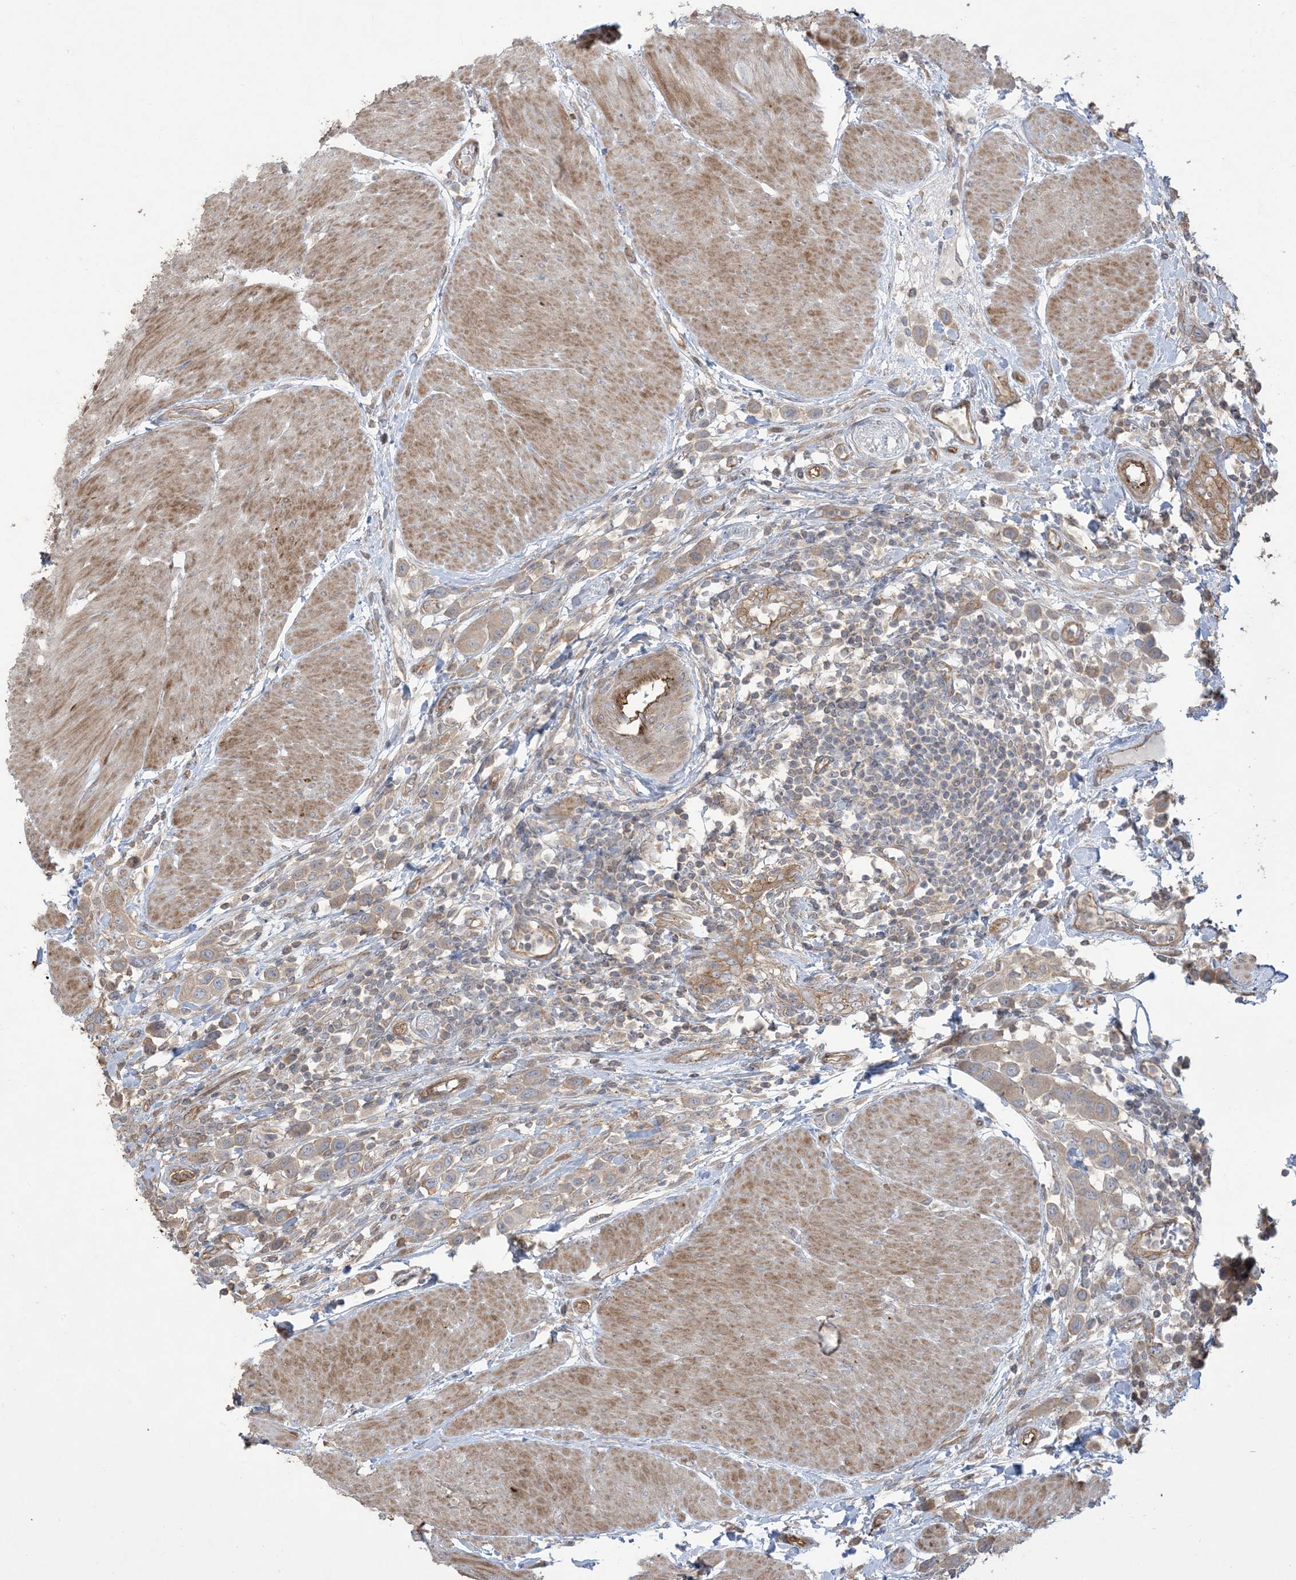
{"staining": {"intensity": "weak", "quantity": "25%-75%", "location": "cytoplasmic/membranous"}, "tissue": "urothelial cancer", "cell_type": "Tumor cells", "image_type": "cancer", "snomed": [{"axis": "morphology", "description": "Urothelial carcinoma, High grade"}, {"axis": "topography", "description": "Urinary bladder"}], "caption": "IHC (DAB) staining of human urothelial carcinoma (high-grade) exhibits weak cytoplasmic/membranous protein staining in about 25%-75% of tumor cells. Immunohistochemistry stains the protein of interest in brown and the nuclei are stained blue.", "gene": "KLHL18", "patient": {"sex": "male", "age": 50}}